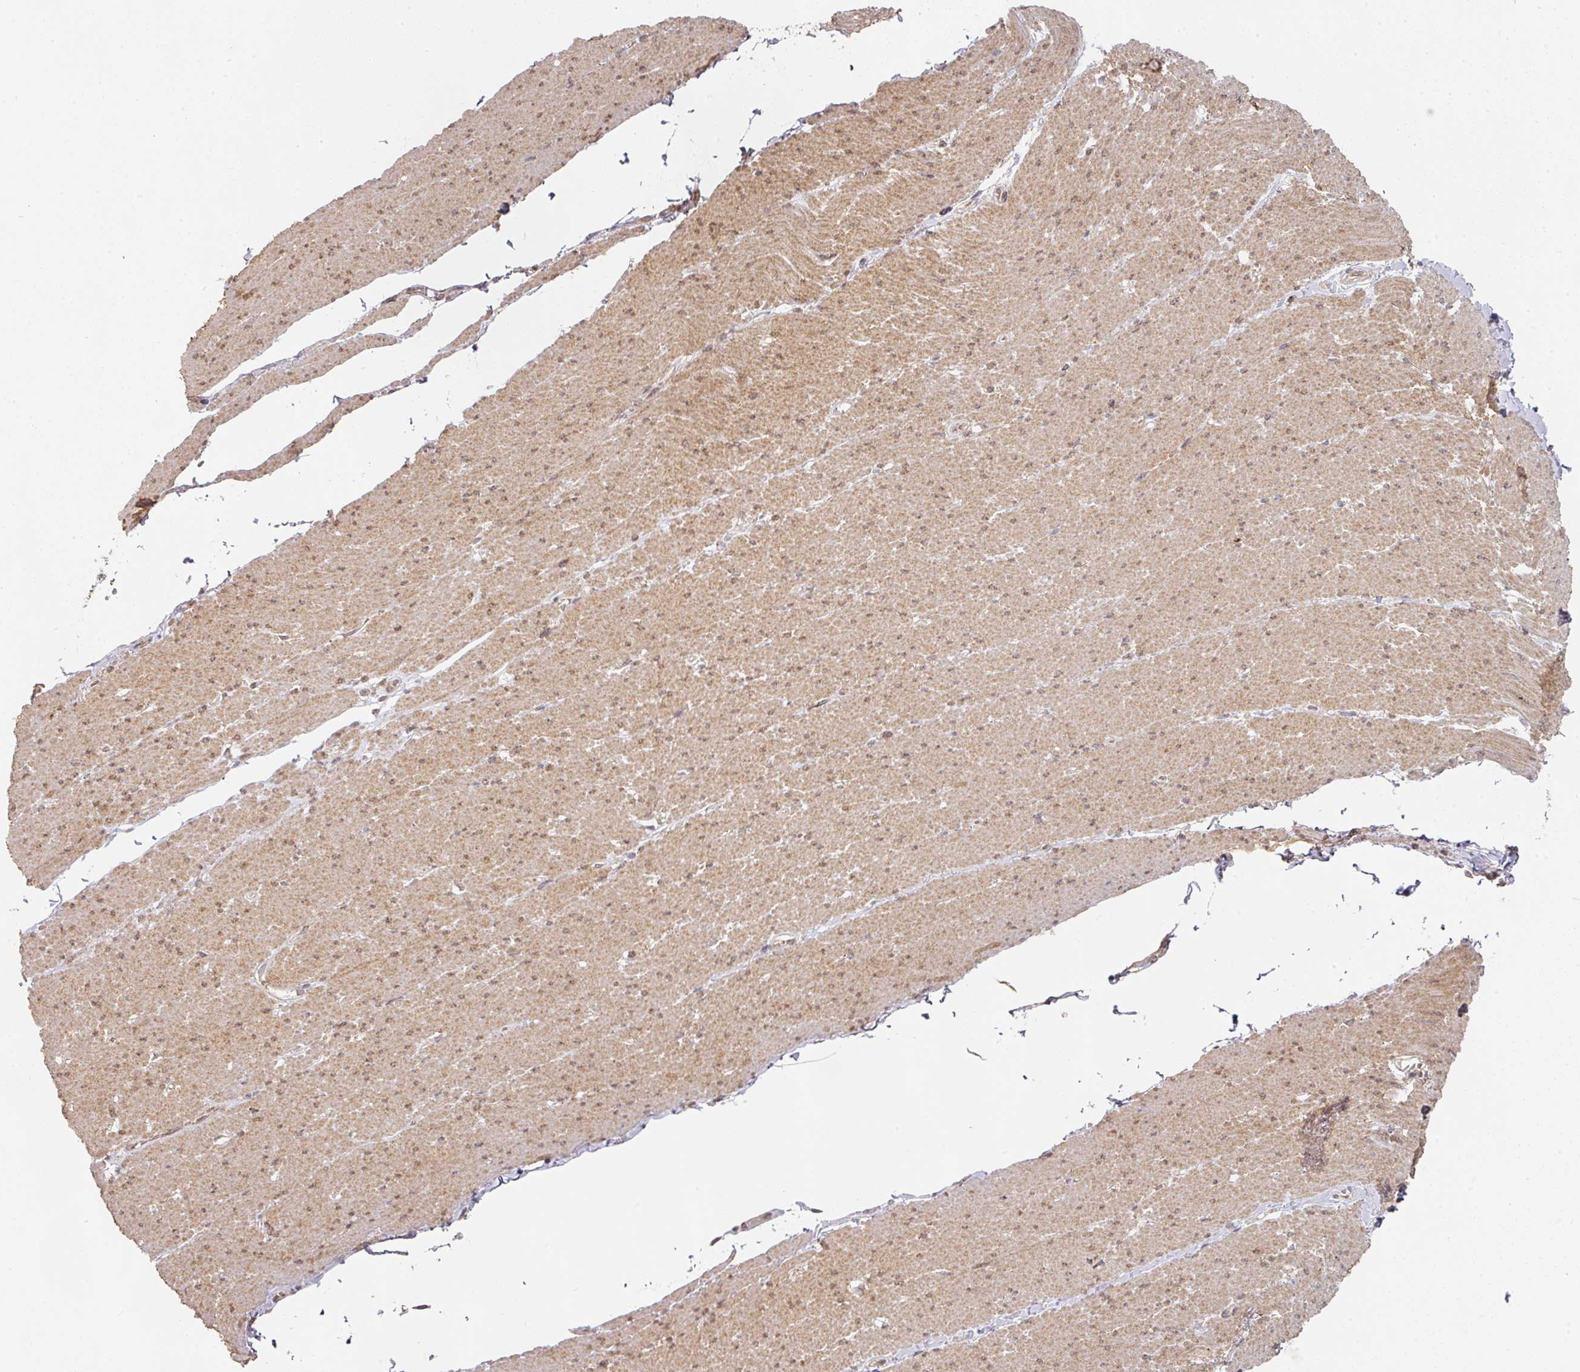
{"staining": {"intensity": "moderate", "quantity": "25%-75%", "location": "cytoplasmic/membranous"}, "tissue": "smooth muscle", "cell_type": "Smooth muscle cells", "image_type": "normal", "snomed": [{"axis": "morphology", "description": "Normal tissue, NOS"}, {"axis": "topography", "description": "Smooth muscle"}, {"axis": "topography", "description": "Rectum"}], "caption": "Immunohistochemical staining of normal smooth muscle displays moderate cytoplasmic/membranous protein expression in about 25%-75% of smooth muscle cells. Immunohistochemistry stains the protein in brown and the nuclei are stained blue.", "gene": "EXTL3", "patient": {"sex": "male", "age": 53}}